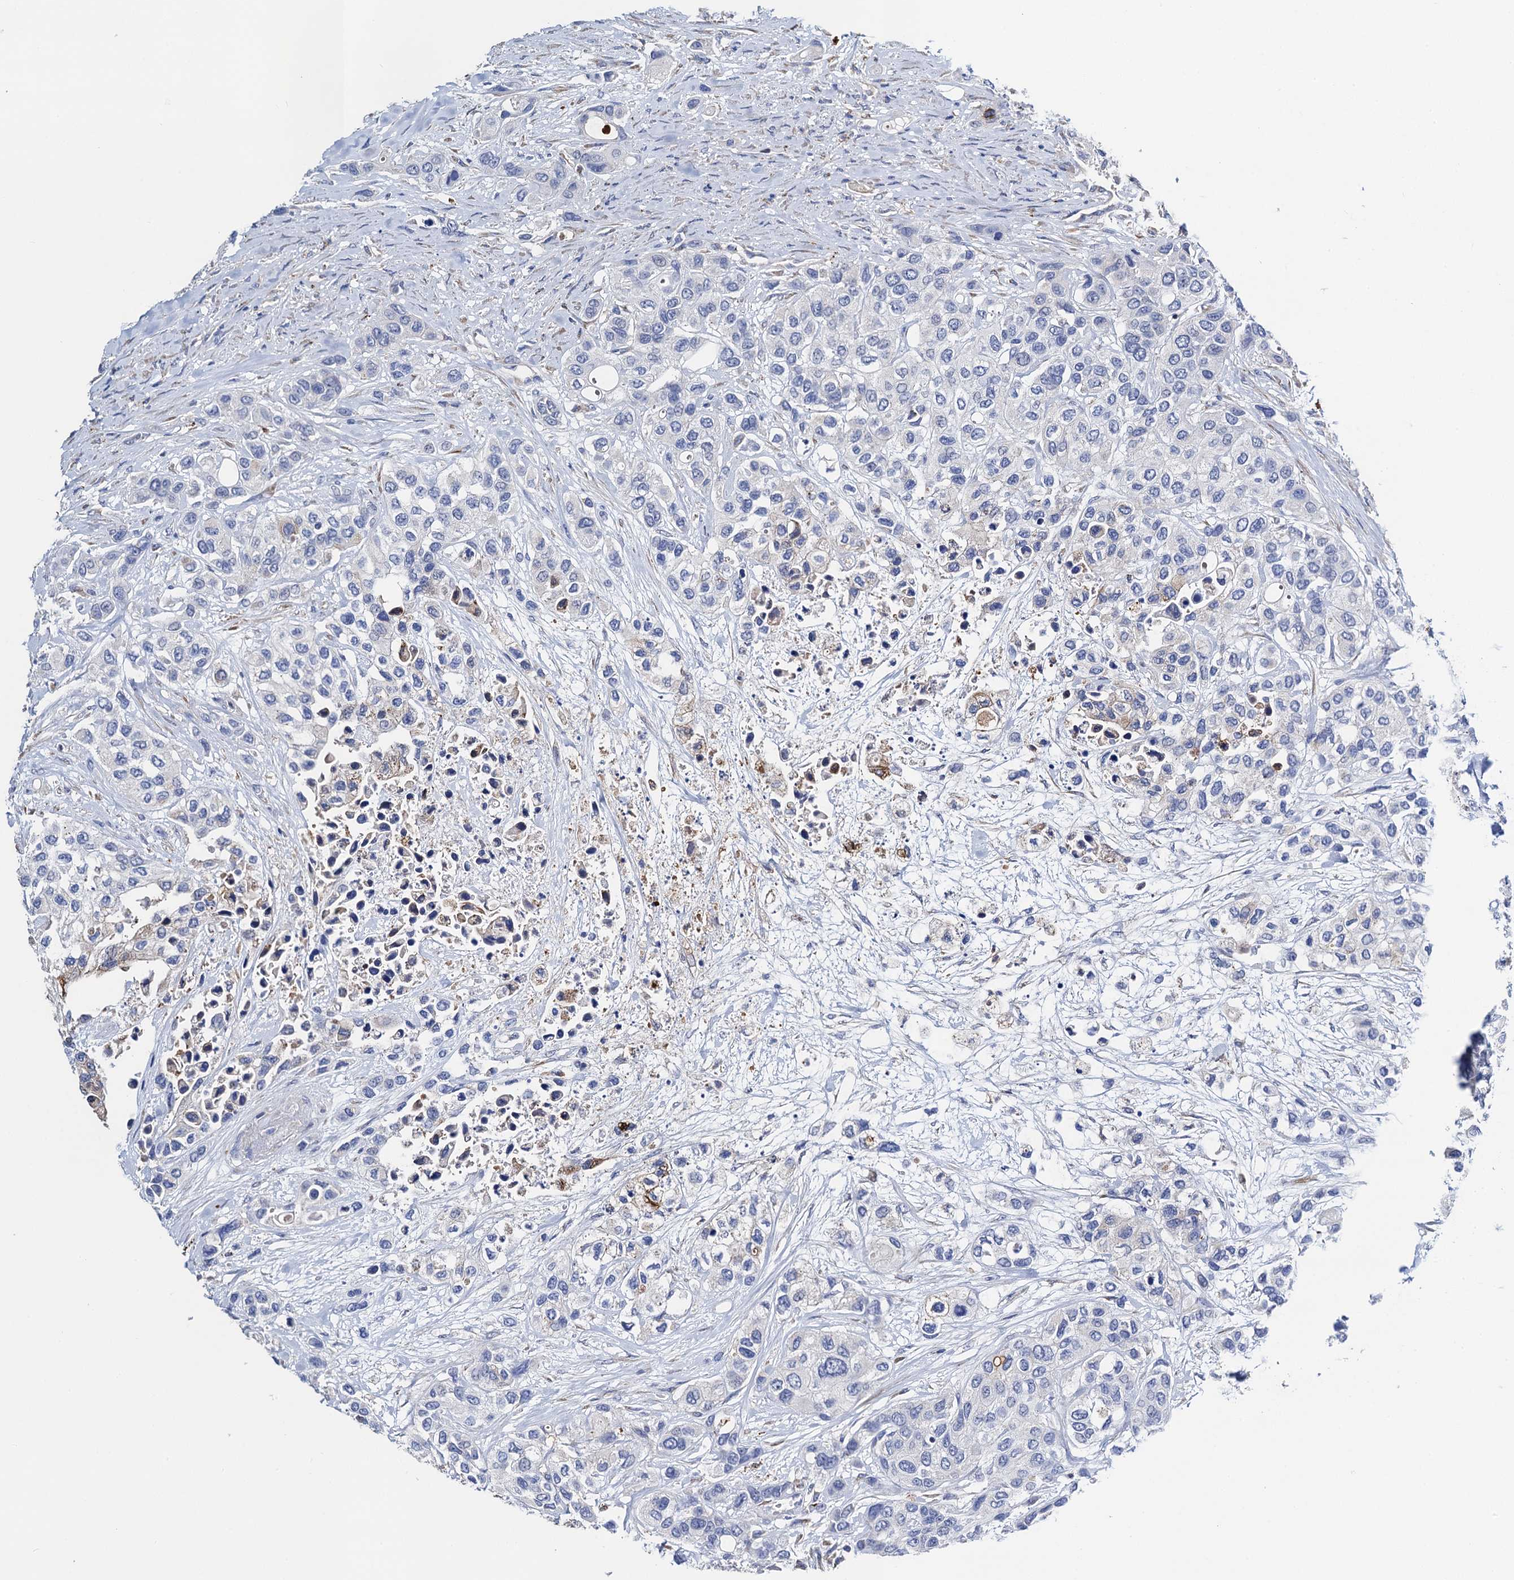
{"staining": {"intensity": "negative", "quantity": "none", "location": "none"}, "tissue": "urothelial cancer", "cell_type": "Tumor cells", "image_type": "cancer", "snomed": [{"axis": "morphology", "description": "Normal tissue, NOS"}, {"axis": "morphology", "description": "Urothelial carcinoma, High grade"}, {"axis": "topography", "description": "Vascular tissue"}, {"axis": "topography", "description": "Urinary bladder"}], "caption": "A histopathology image of urothelial cancer stained for a protein displays no brown staining in tumor cells.", "gene": "FREM3", "patient": {"sex": "female", "age": 56}}